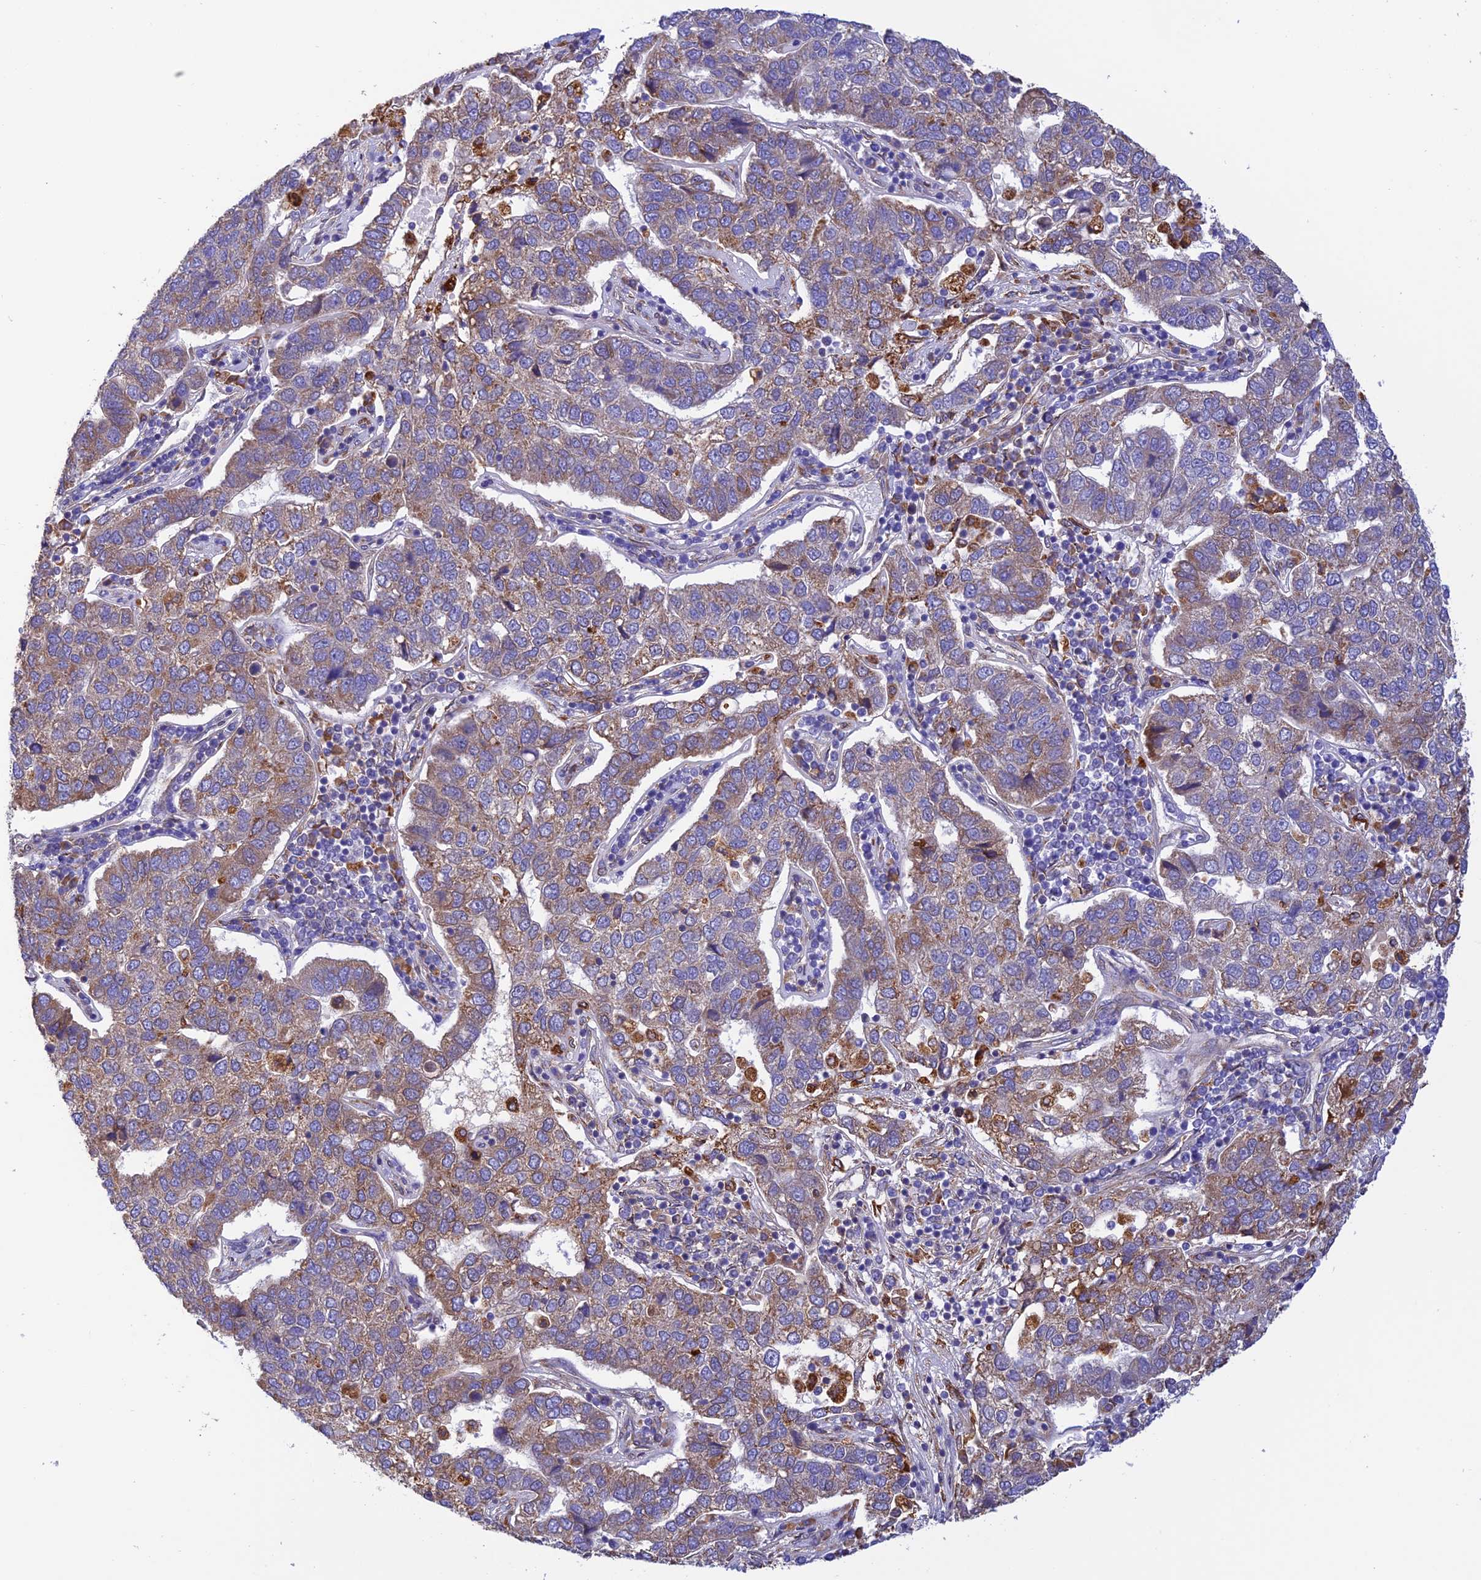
{"staining": {"intensity": "moderate", "quantity": ">75%", "location": "cytoplasmic/membranous"}, "tissue": "pancreatic cancer", "cell_type": "Tumor cells", "image_type": "cancer", "snomed": [{"axis": "morphology", "description": "Adenocarcinoma, NOS"}, {"axis": "topography", "description": "Pancreas"}], "caption": "This is an image of immunohistochemistry (IHC) staining of pancreatic cancer, which shows moderate positivity in the cytoplasmic/membranous of tumor cells.", "gene": "VKORC1", "patient": {"sex": "female", "age": 61}}